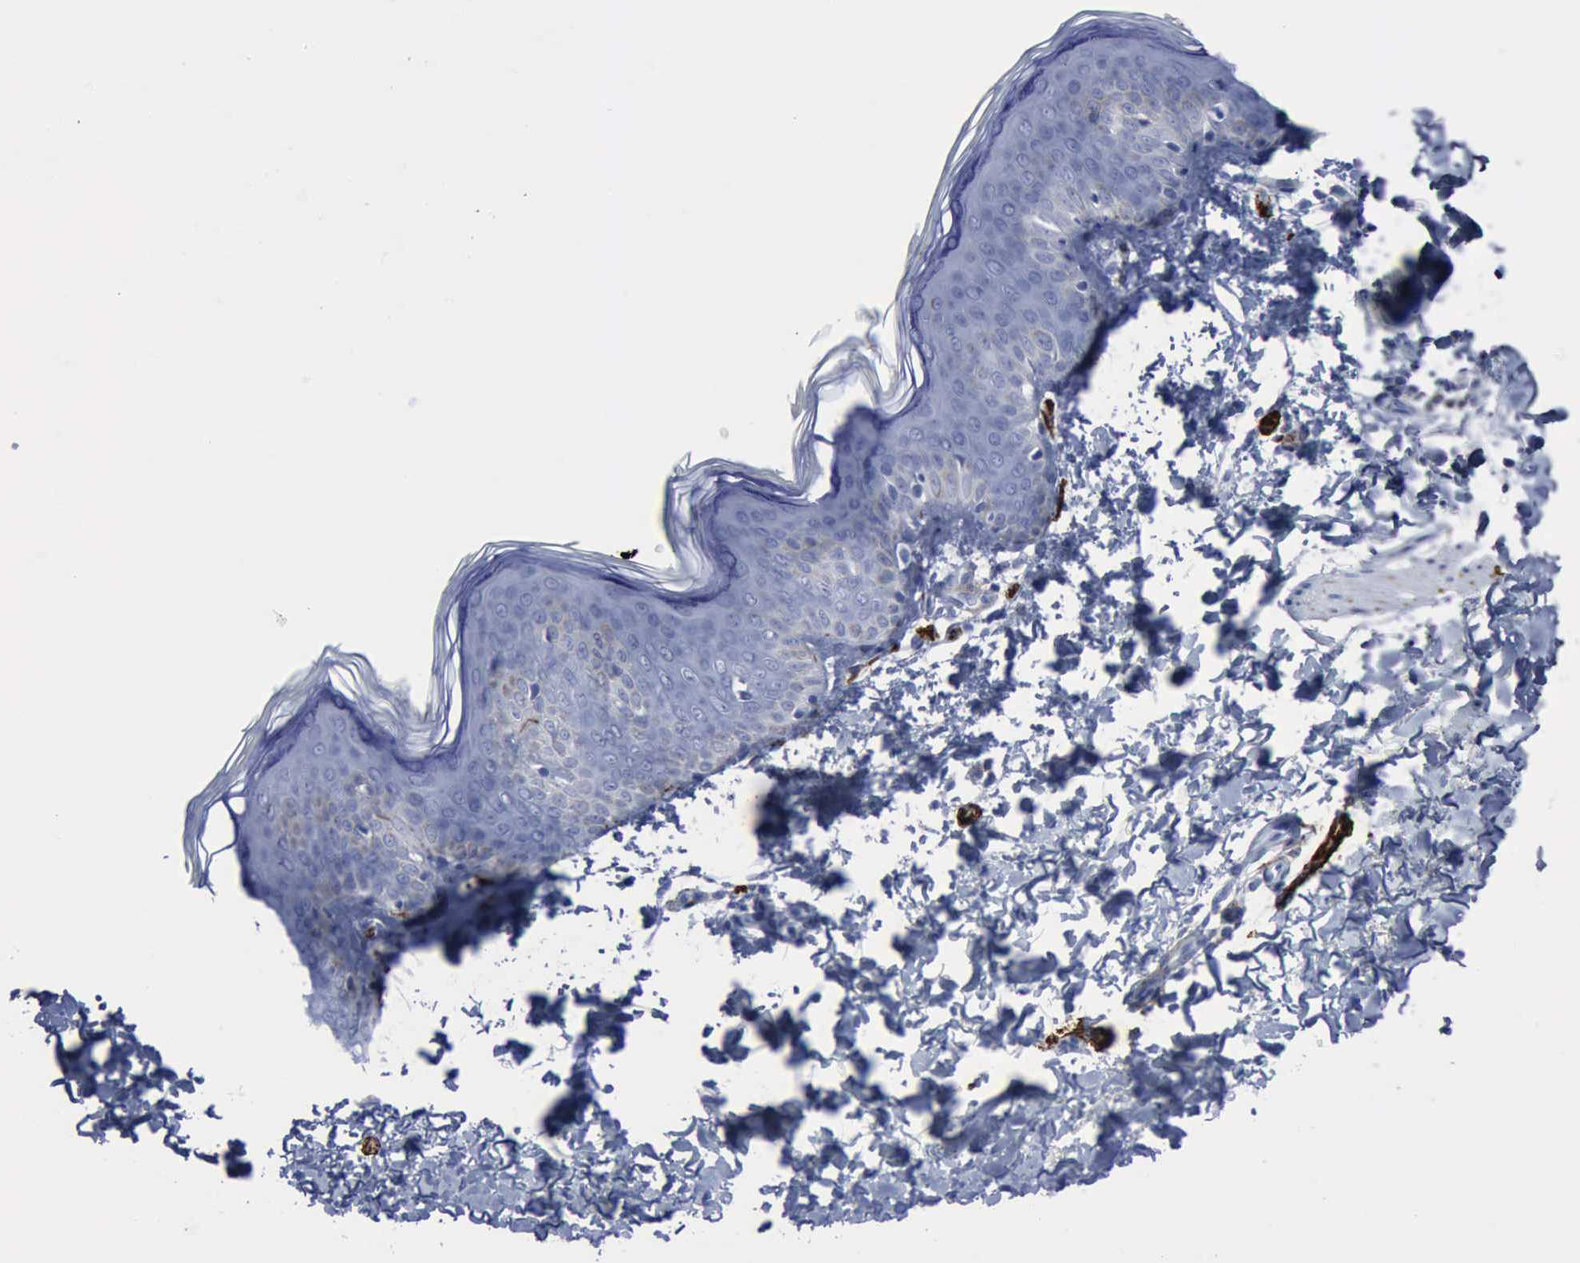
{"staining": {"intensity": "negative", "quantity": "none", "location": "none"}, "tissue": "skin", "cell_type": "Fibroblasts", "image_type": "normal", "snomed": [{"axis": "morphology", "description": "Normal tissue, NOS"}, {"axis": "topography", "description": "Skin"}], "caption": "Immunohistochemical staining of benign human skin reveals no significant positivity in fibroblasts. (IHC, brightfield microscopy, high magnification).", "gene": "NGFR", "patient": {"sex": "female", "age": 4}}